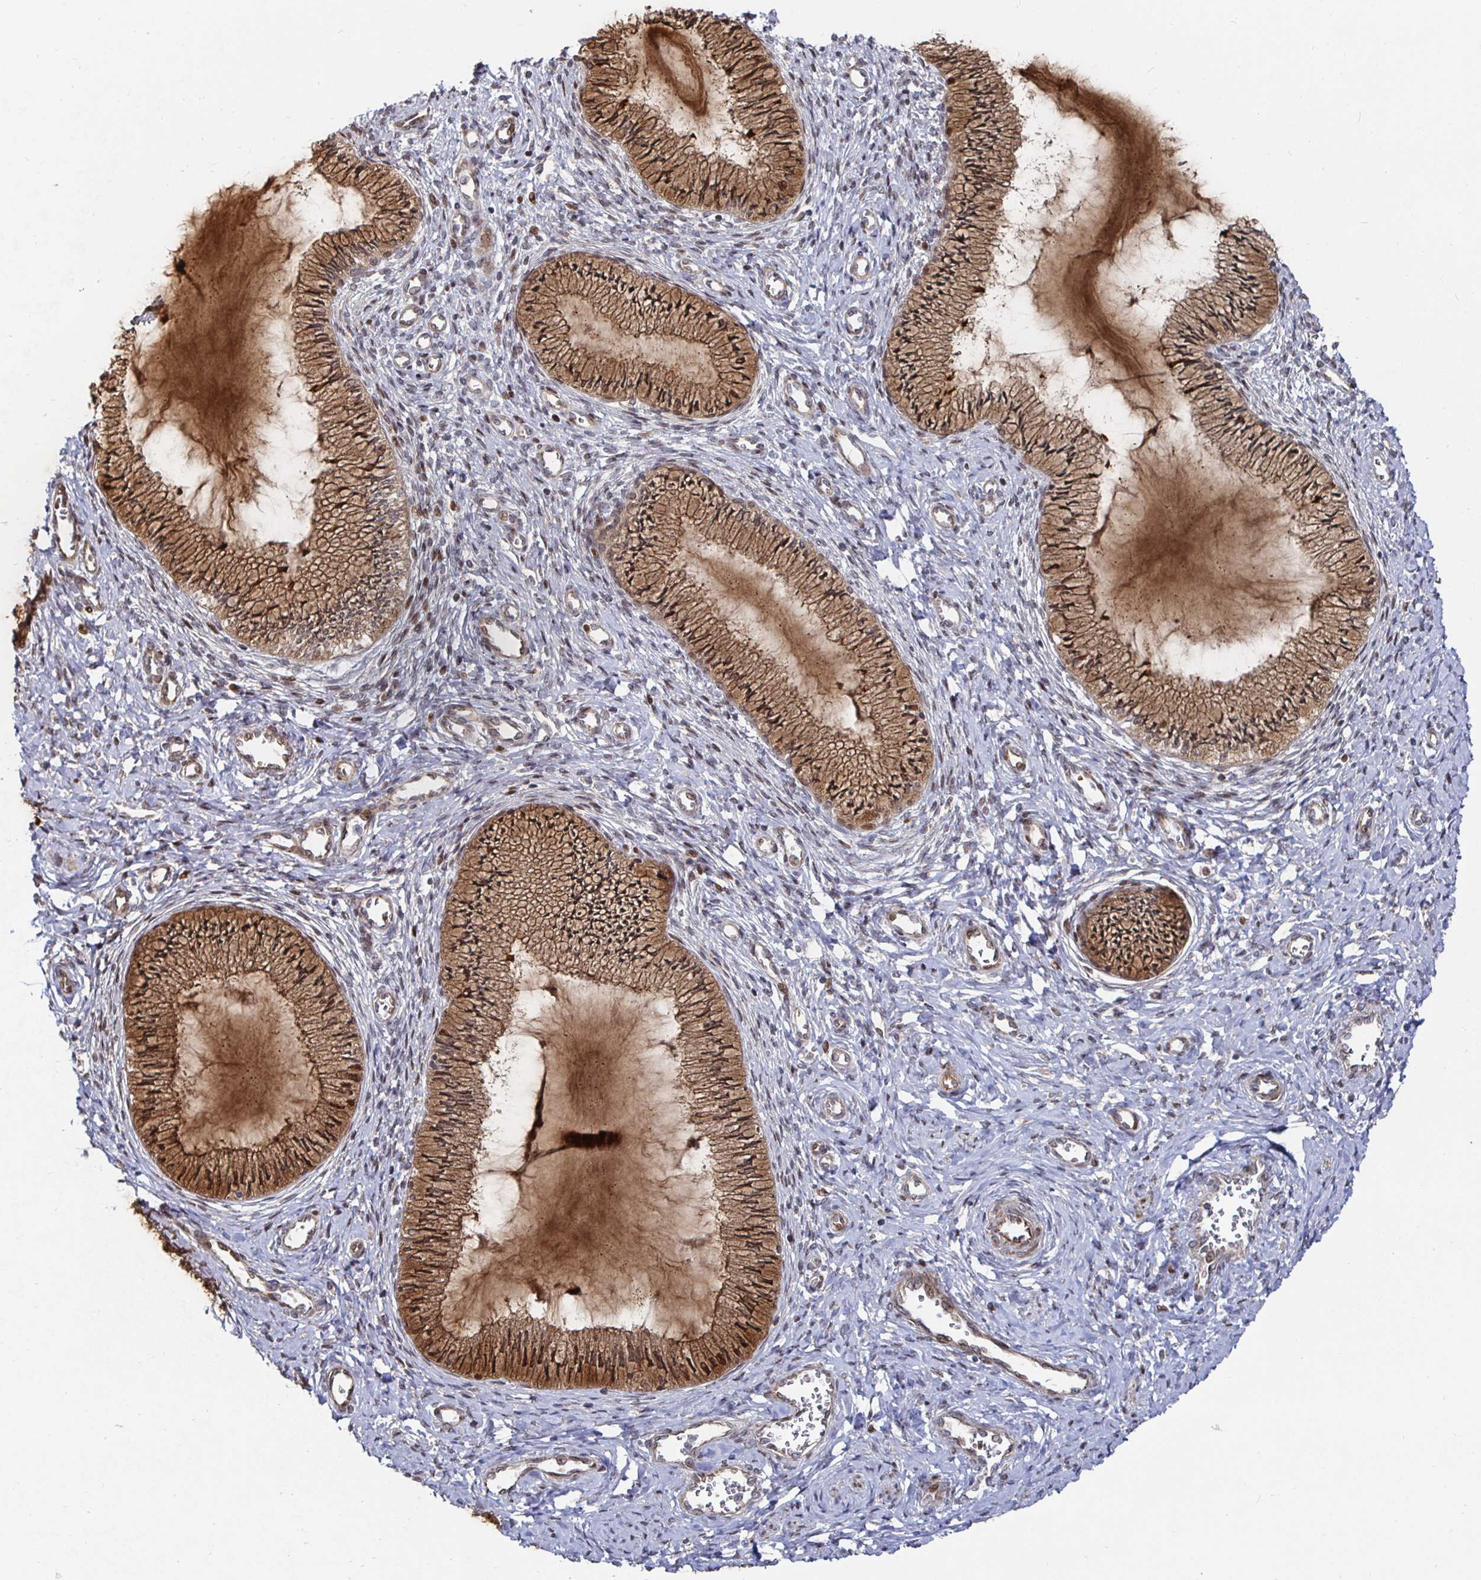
{"staining": {"intensity": "moderate", "quantity": ">75%", "location": "cytoplasmic/membranous"}, "tissue": "cervix", "cell_type": "Glandular cells", "image_type": "normal", "snomed": [{"axis": "morphology", "description": "Normal tissue, NOS"}, {"axis": "topography", "description": "Cervix"}], "caption": "Immunohistochemistry (IHC) micrograph of unremarkable cervix stained for a protein (brown), which exhibits medium levels of moderate cytoplasmic/membranous positivity in about >75% of glandular cells.", "gene": "TBKBP1", "patient": {"sex": "female", "age": 24}}